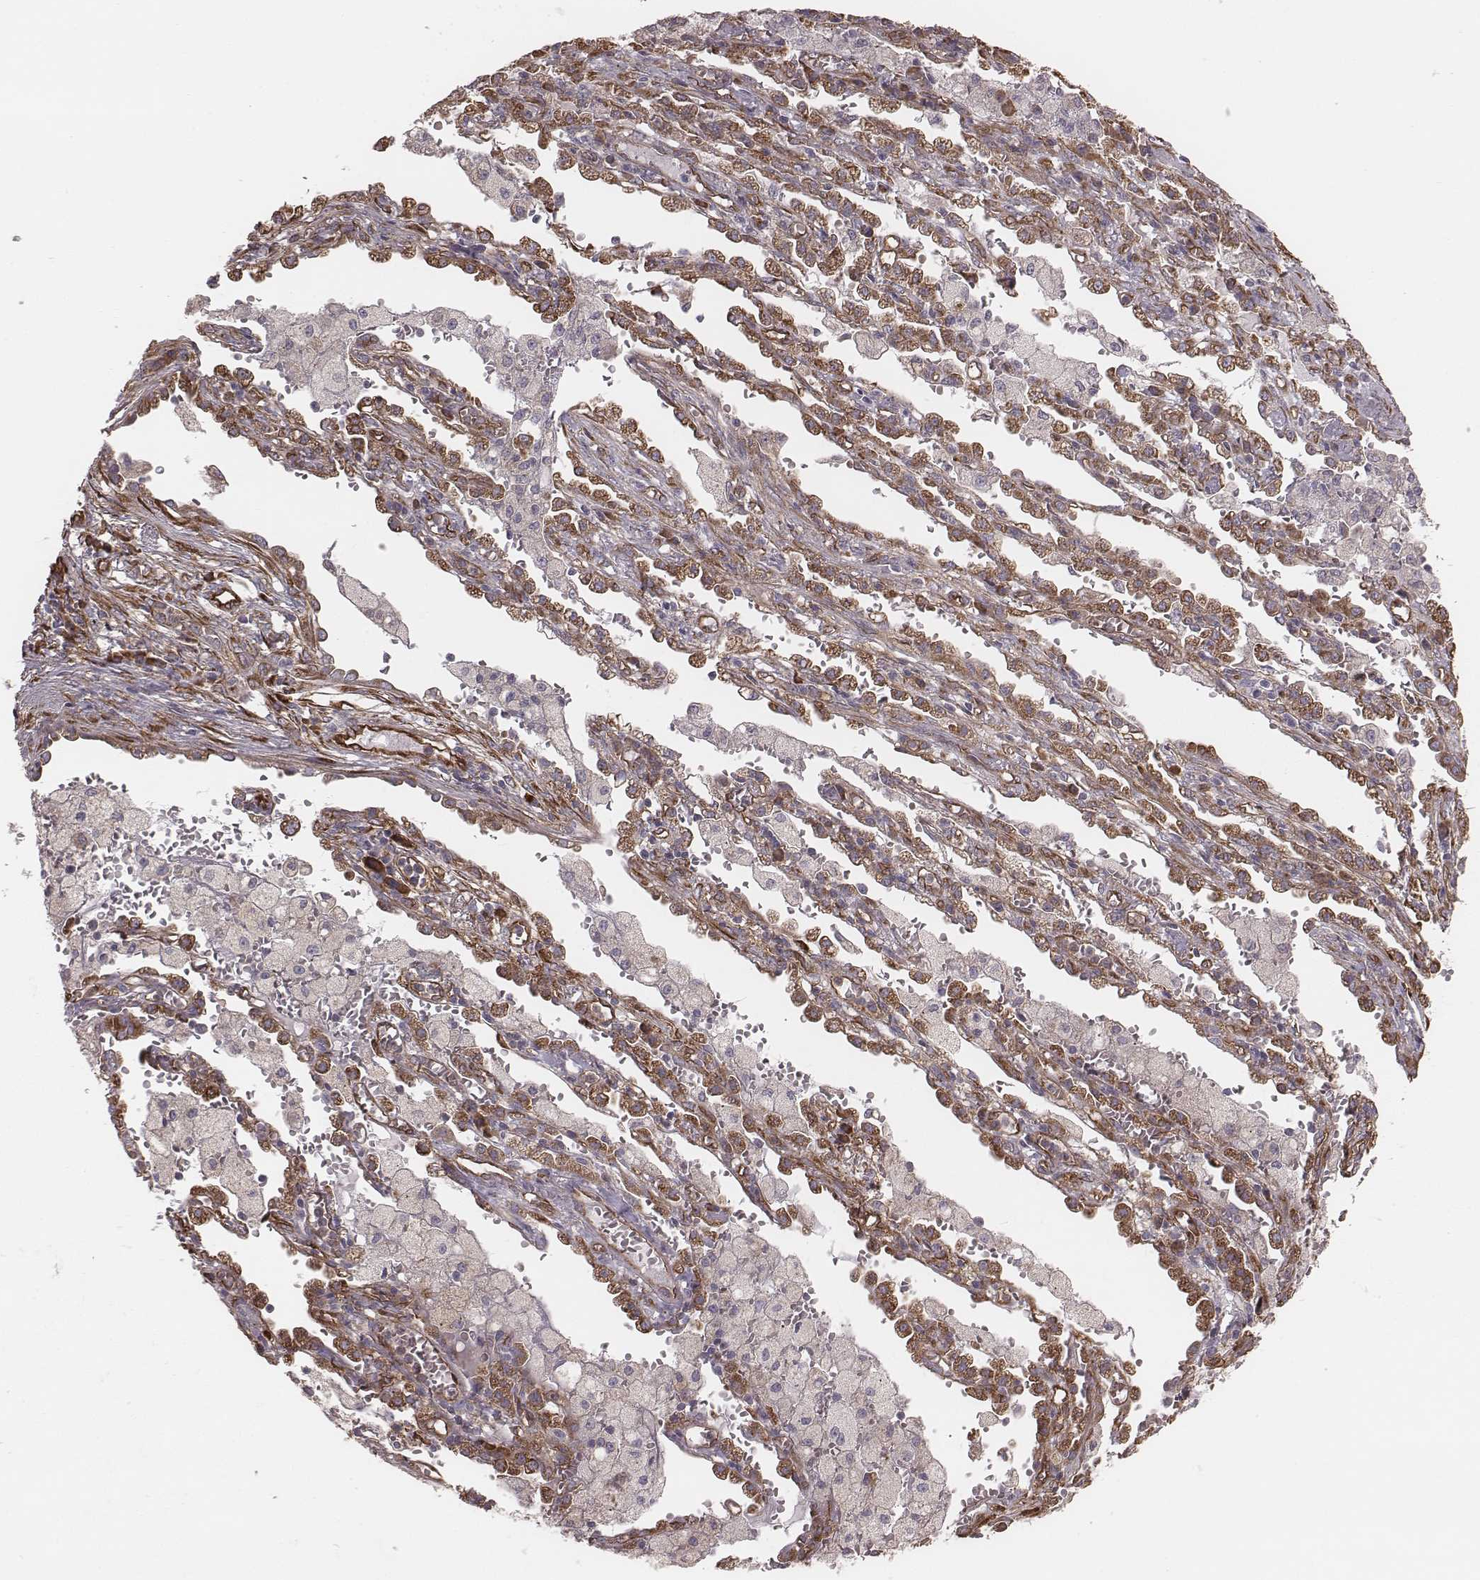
{"staining": {"intensity": "moderate", "quantity": ">75%", "location": "cytoplasmic/membranous"}, "tissue": "lung cancer", "cell_type": "Tumor cells", "image_type": "cancer", "snomed": [{"axis": "morphology", "description": "Adenocarcinoma, NOS"}, {"axis": "topography", "description": "Lung"}], "caption": "About >75% of tumor cells in human adenocarcinoma (lung) demonstrate moderate cytoplasmic/membranous protein expression as visualized by brown immunohistochemical staining.", "gene": "PALMD", "patient": {"sex": "male", "age": 57}}